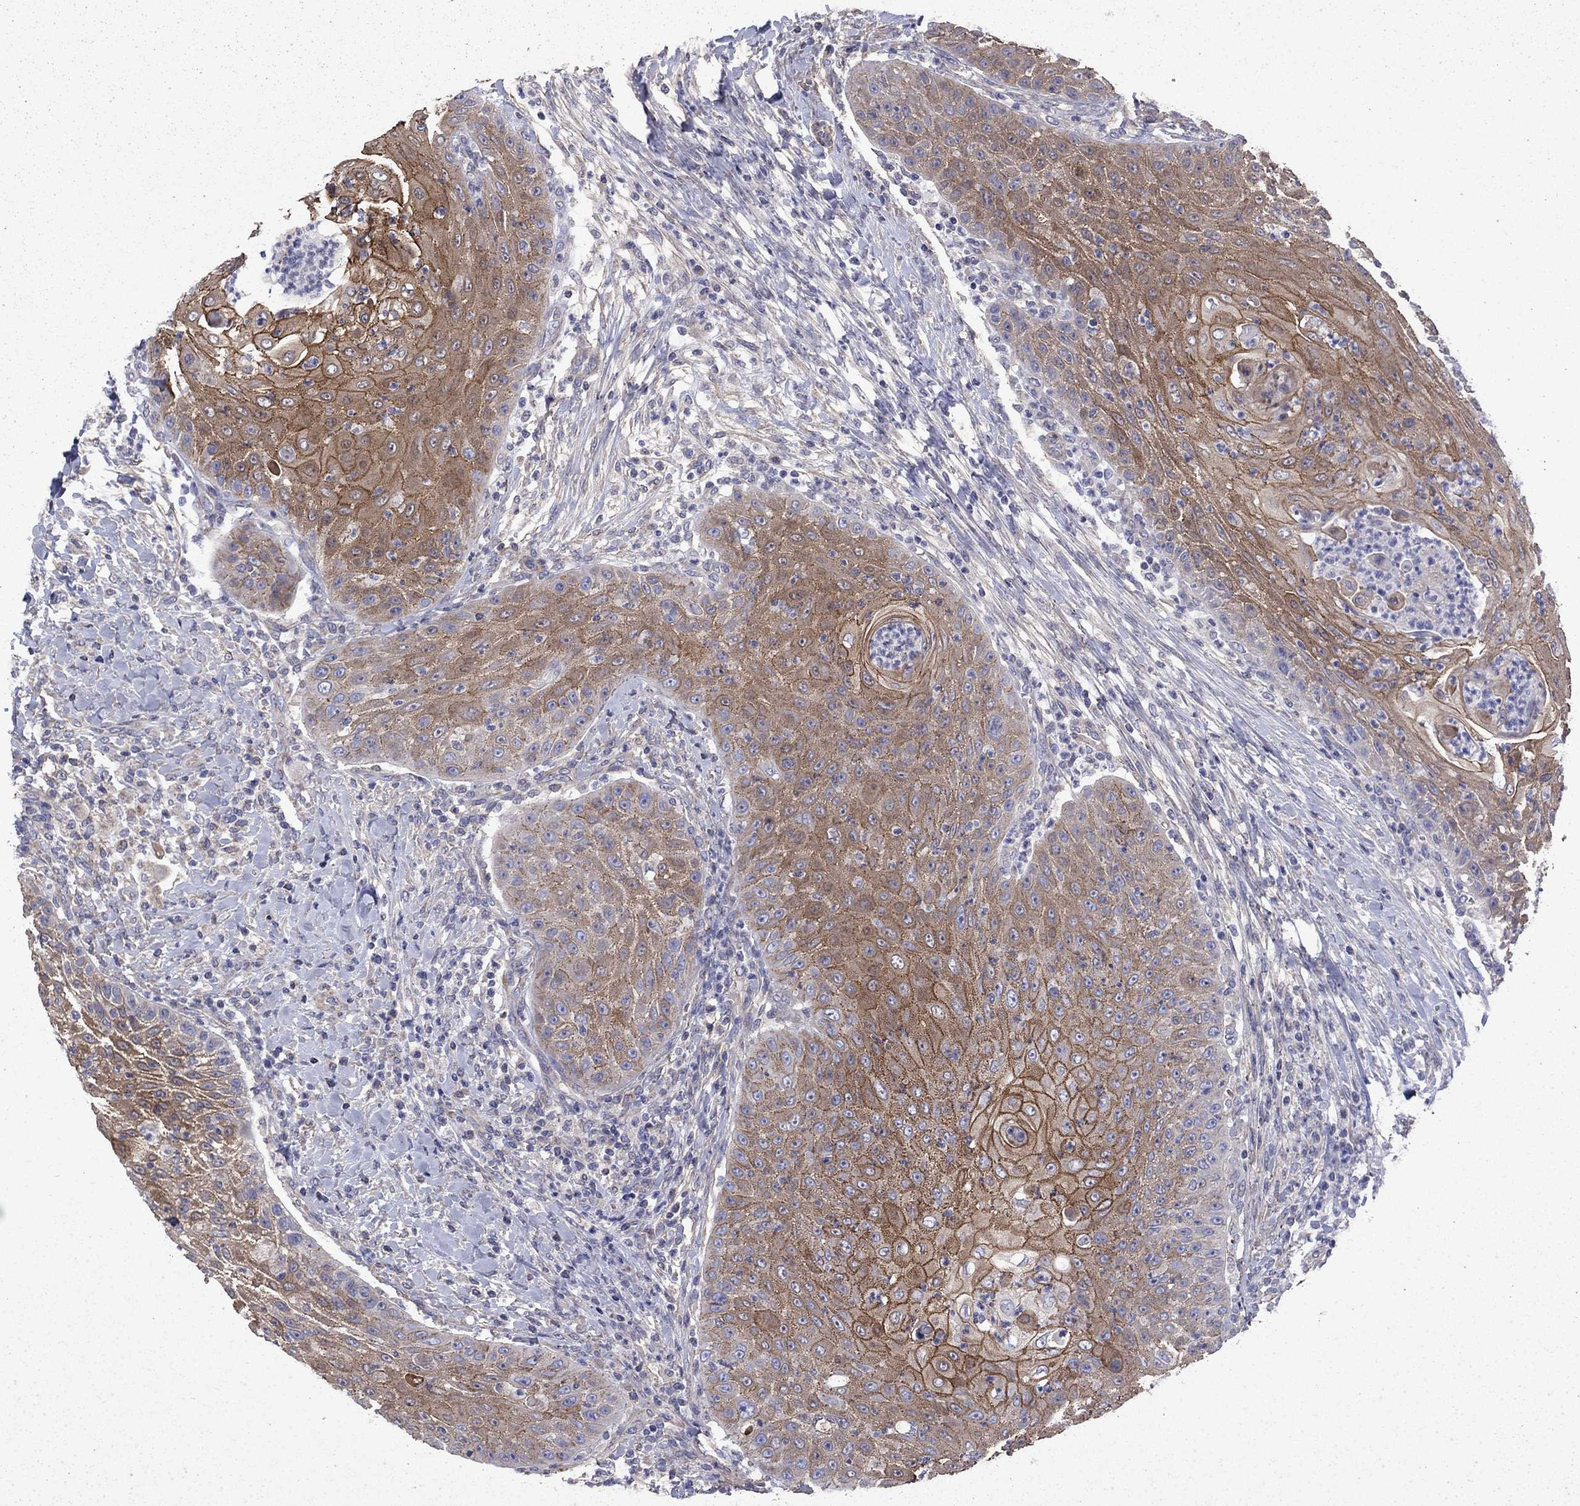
{"staining": {"intensity": "moderate", "quantity": "25%-75%", "location": "cytoplasmic/membranous"}, "tissue": "head and neck cancer", "cell_type": "Tumor cells", "image_type": "cancer", "snomed": [{"axis": "morphology", "description": "Squamous cell carcinoma, NOS"}, {"axis": "topography", "description": "Head-Neck"}], "caption": "Approximately 25%-75% of tumor cells in head and neck cancer (squamous cell carcinoma) display moderate cytoplasmic/membranous protein expression as visualized by brown immunohistochemical staining.", "gene": "DTNA", "patient": {"sex": "male", "age": 69}}